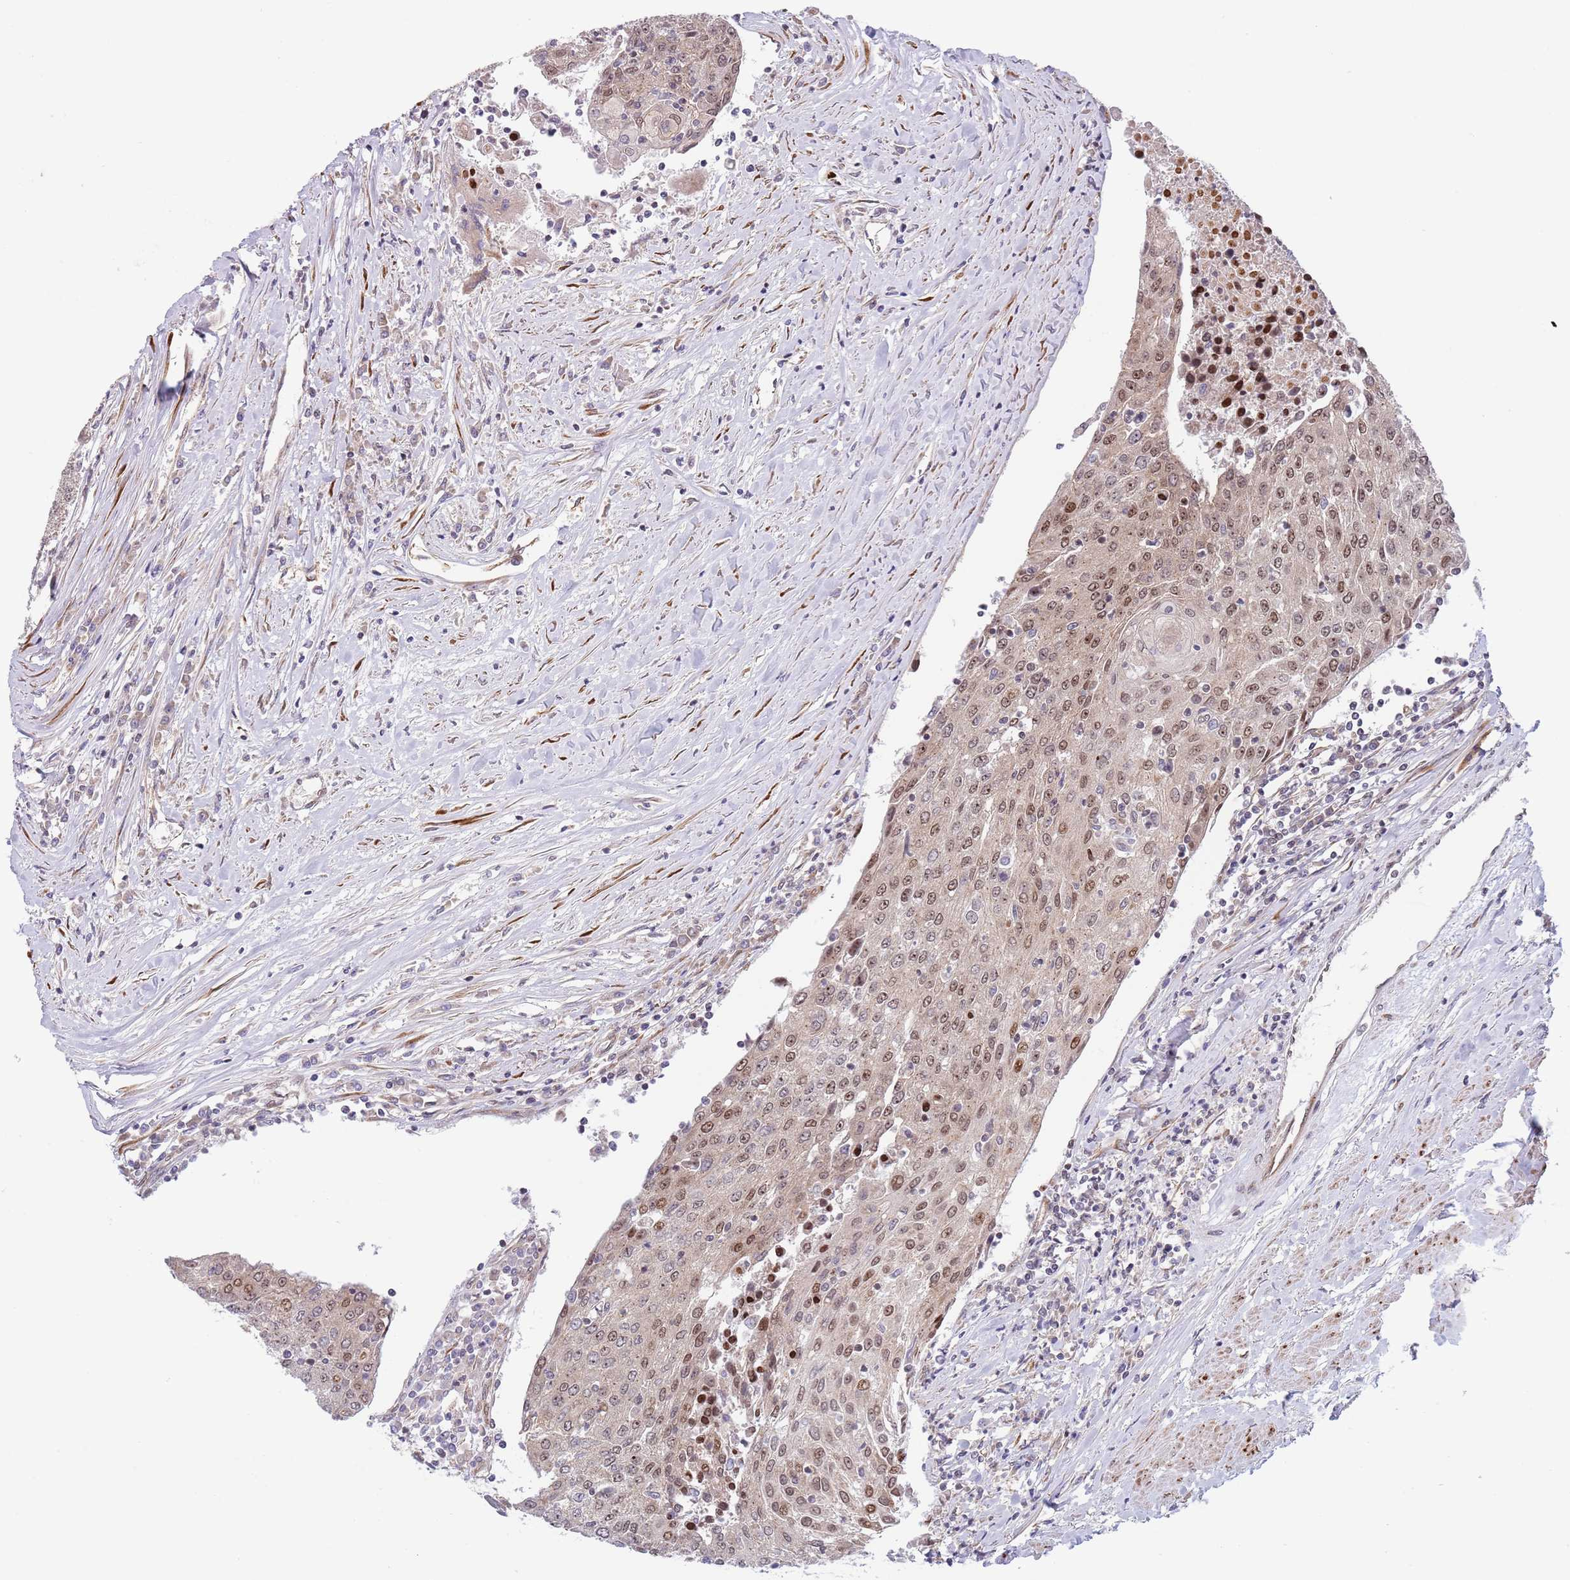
{"staining": {"intensity": "moderate", "quantity": ">75%", "location": "nuclear"}, "tissue": "urothelial cancer", "cell_type": "Tumor cells", "image_type": "cancer", "snomed": [{"axis": "morphology", "description": "Urothelial carcinoma, High grade"}, {"axis": "topography", "description": "Urinary bladder"}], "caption": "High-grade urothelial carcinoma stained for a protein demonstrates moderate nuclear positivity in tumor cells.", "gene": "TBX10", "patient": {"sex": "female", "age": 85}}